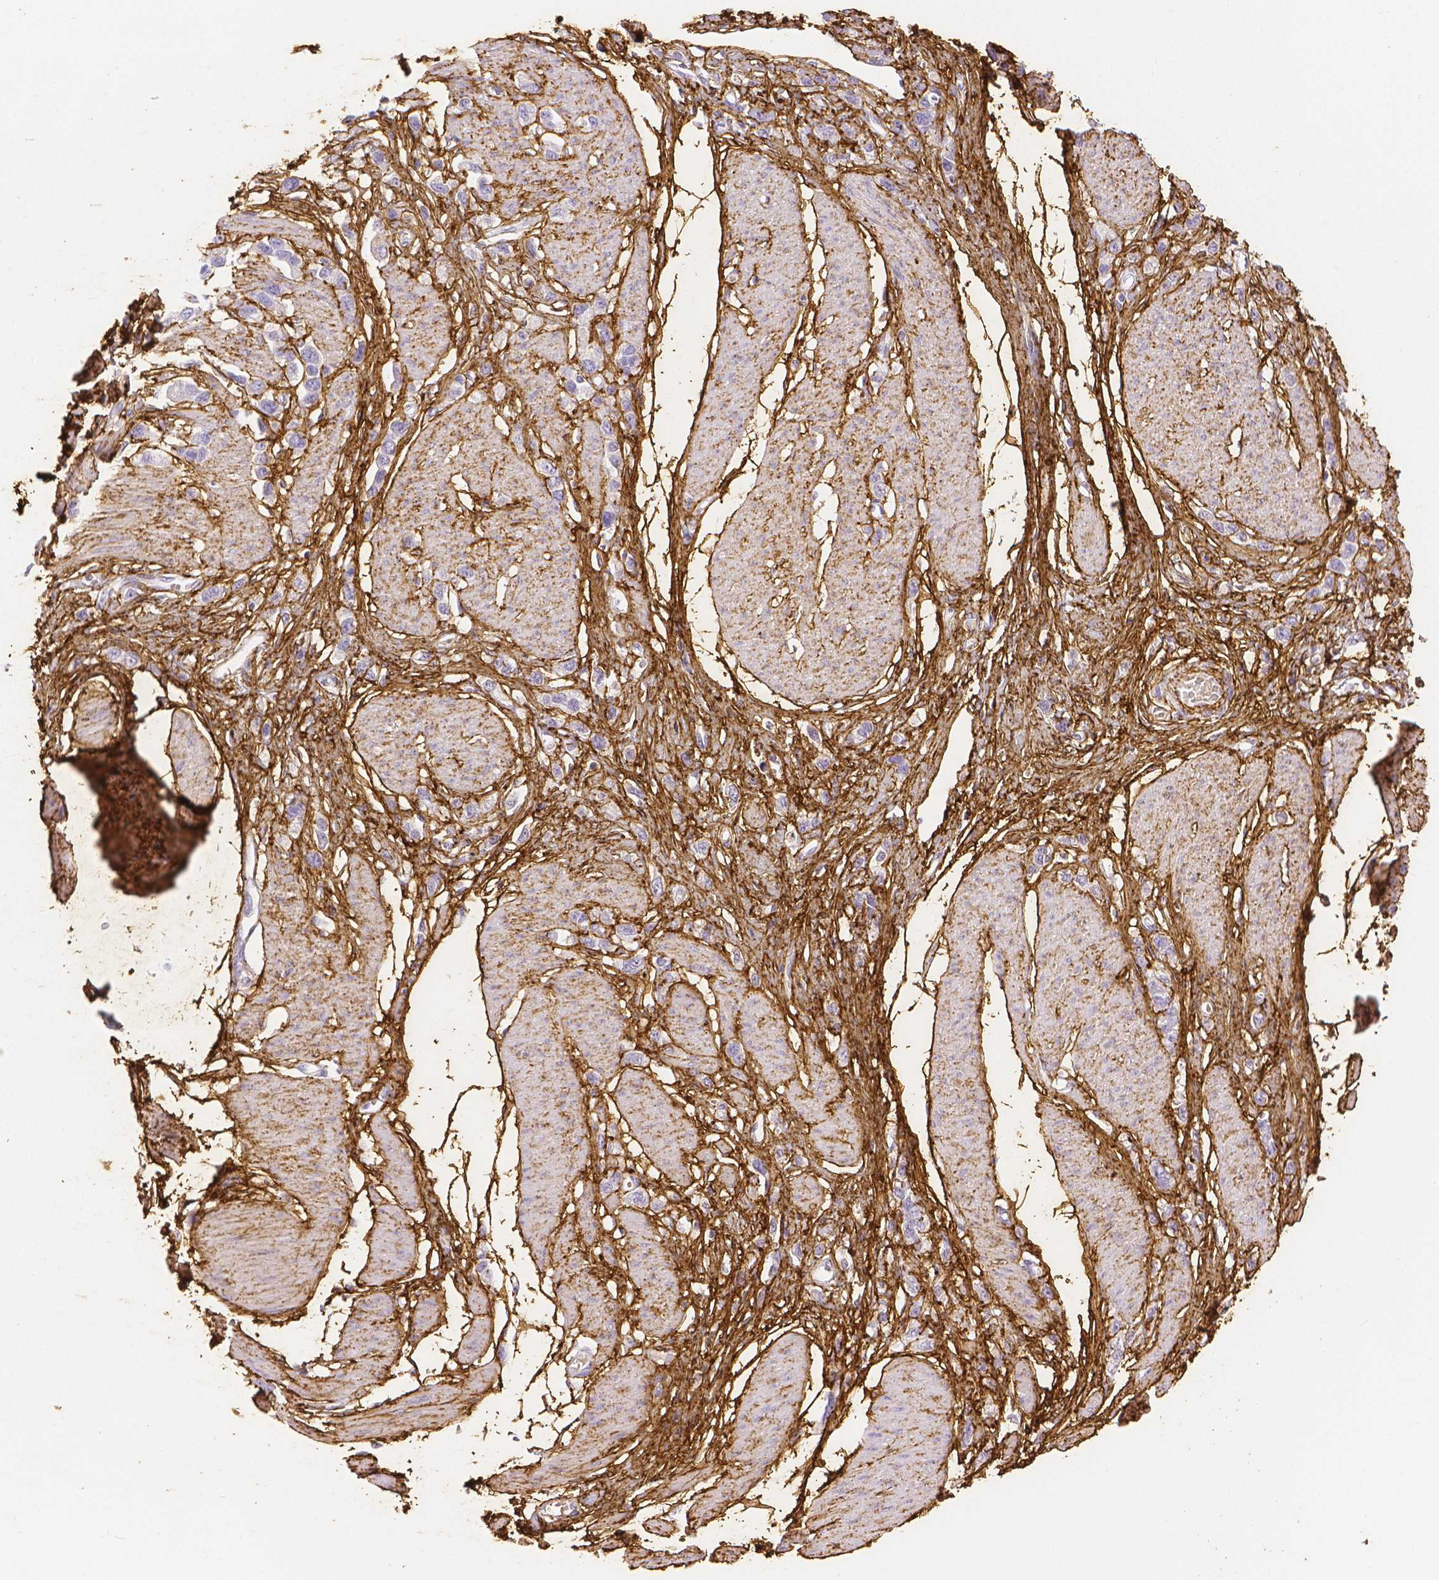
{"staining": {"intensity": "negative", "quantity": "none", "location": "none"}, "tissue": "stomach cancer", "cell_type": "Tumor cells", "image_type": "cancer", "snomed": [{"axis": "morphology", "description": "Adenocarcinoma, NOS"}, {"axis": "topography", "description": "Stomach"}], "caption": "Immunohistochemistry of stomach cancer shows no staining in tumor cells.", "gene": "FBN1", "patient": {"sex": "female", "age": 65}}